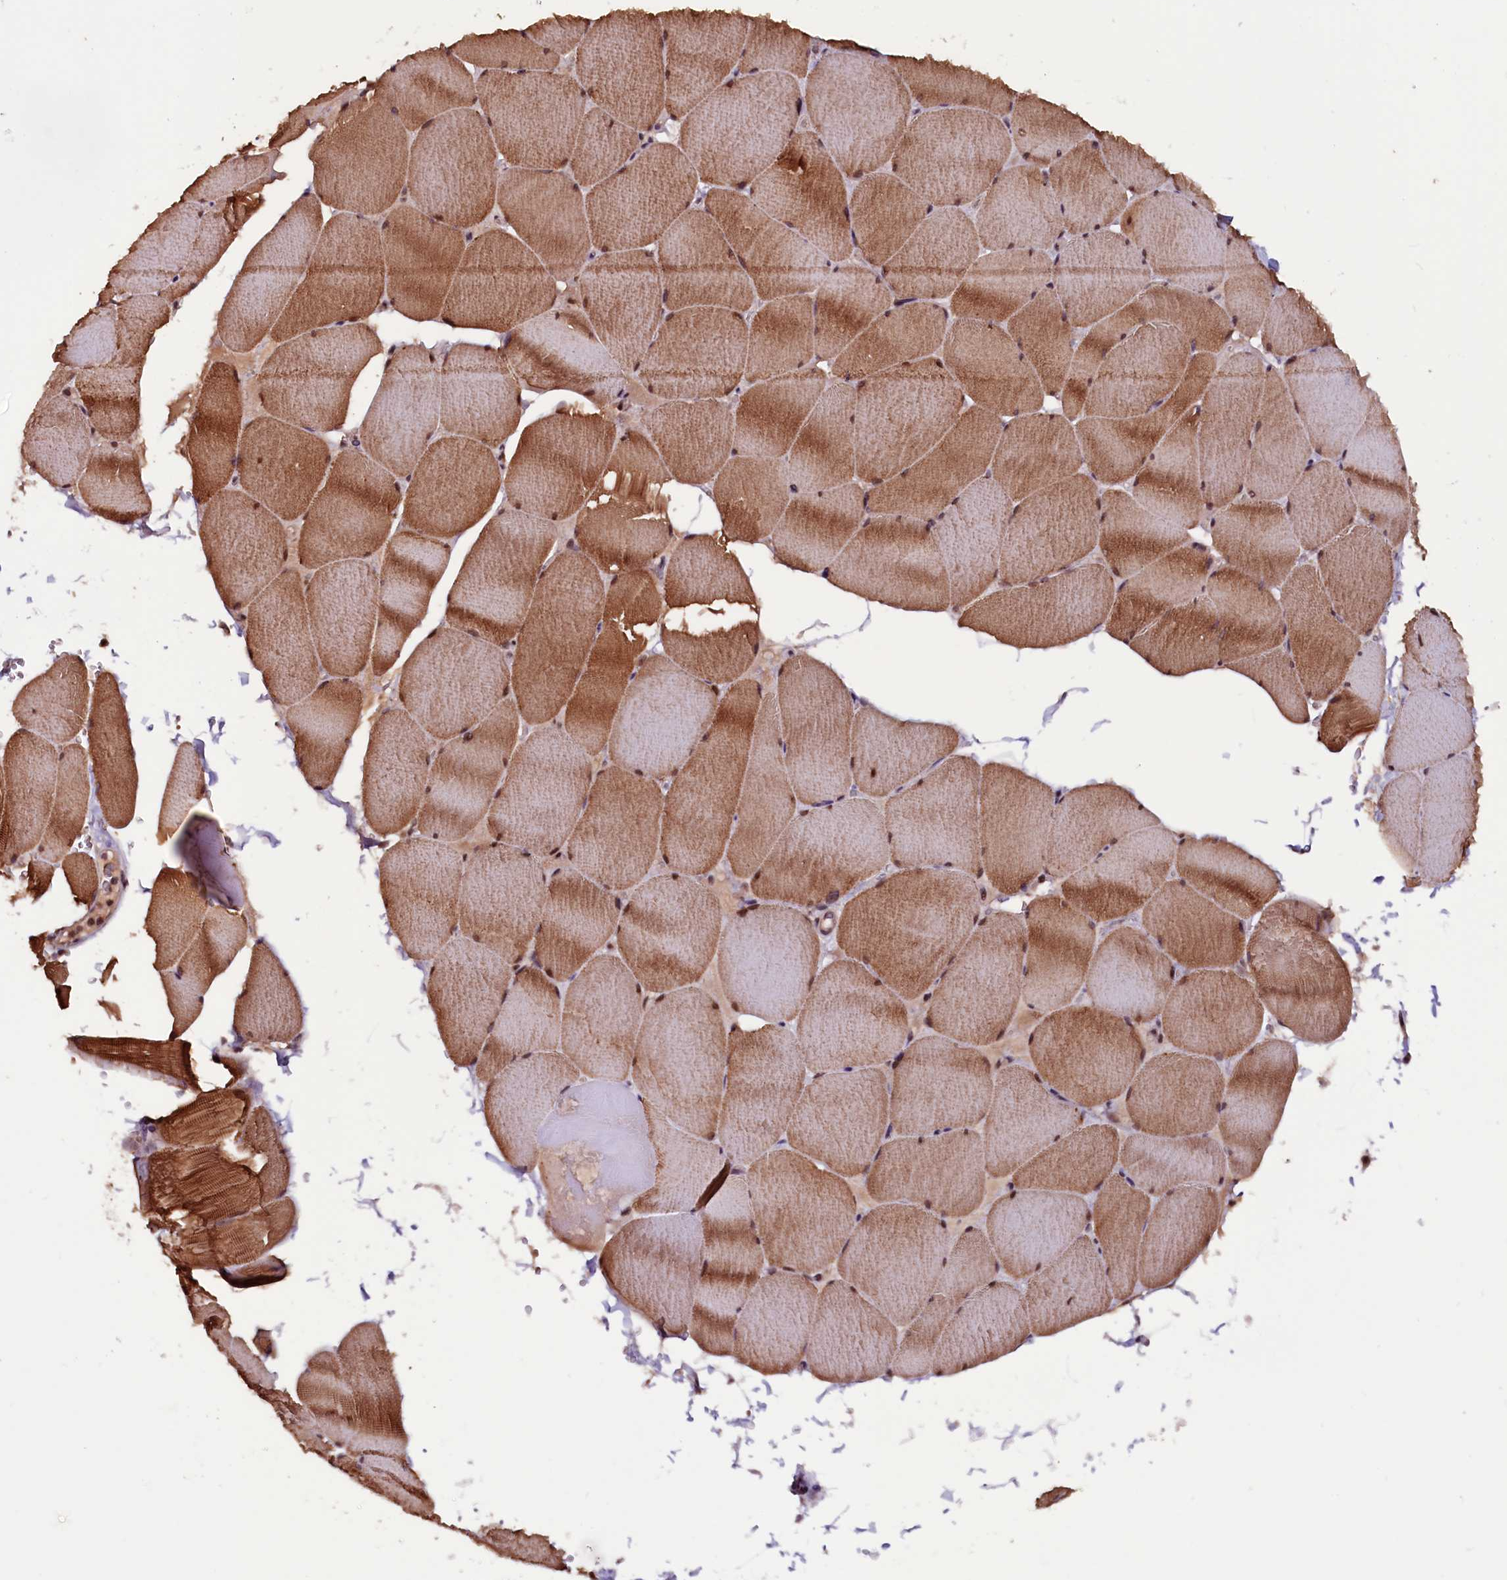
{"staining": {"intensity": "moderate", "quantity": ">75%", "location": "cytoplasmic/membranous,nuclear"}, "tissue": "skeletal muscle", "cell_type": "Myocytes", "image_type": "normal", "snomed": [{"axis": "morphology", "description": "Normal tissue, NOS"}, {"axis": "topography", "description": "Skeletal muscle"}, {"axis": "topography", "description": "Head-Neck"}], "caption": "Moderate cytoplasmic/membranous,nuclear protein positivity is seen in about >75% of myocytes in skeletal muscle.", "gene": "RNMT", "patient": {"sex": "male", "age": 66}}